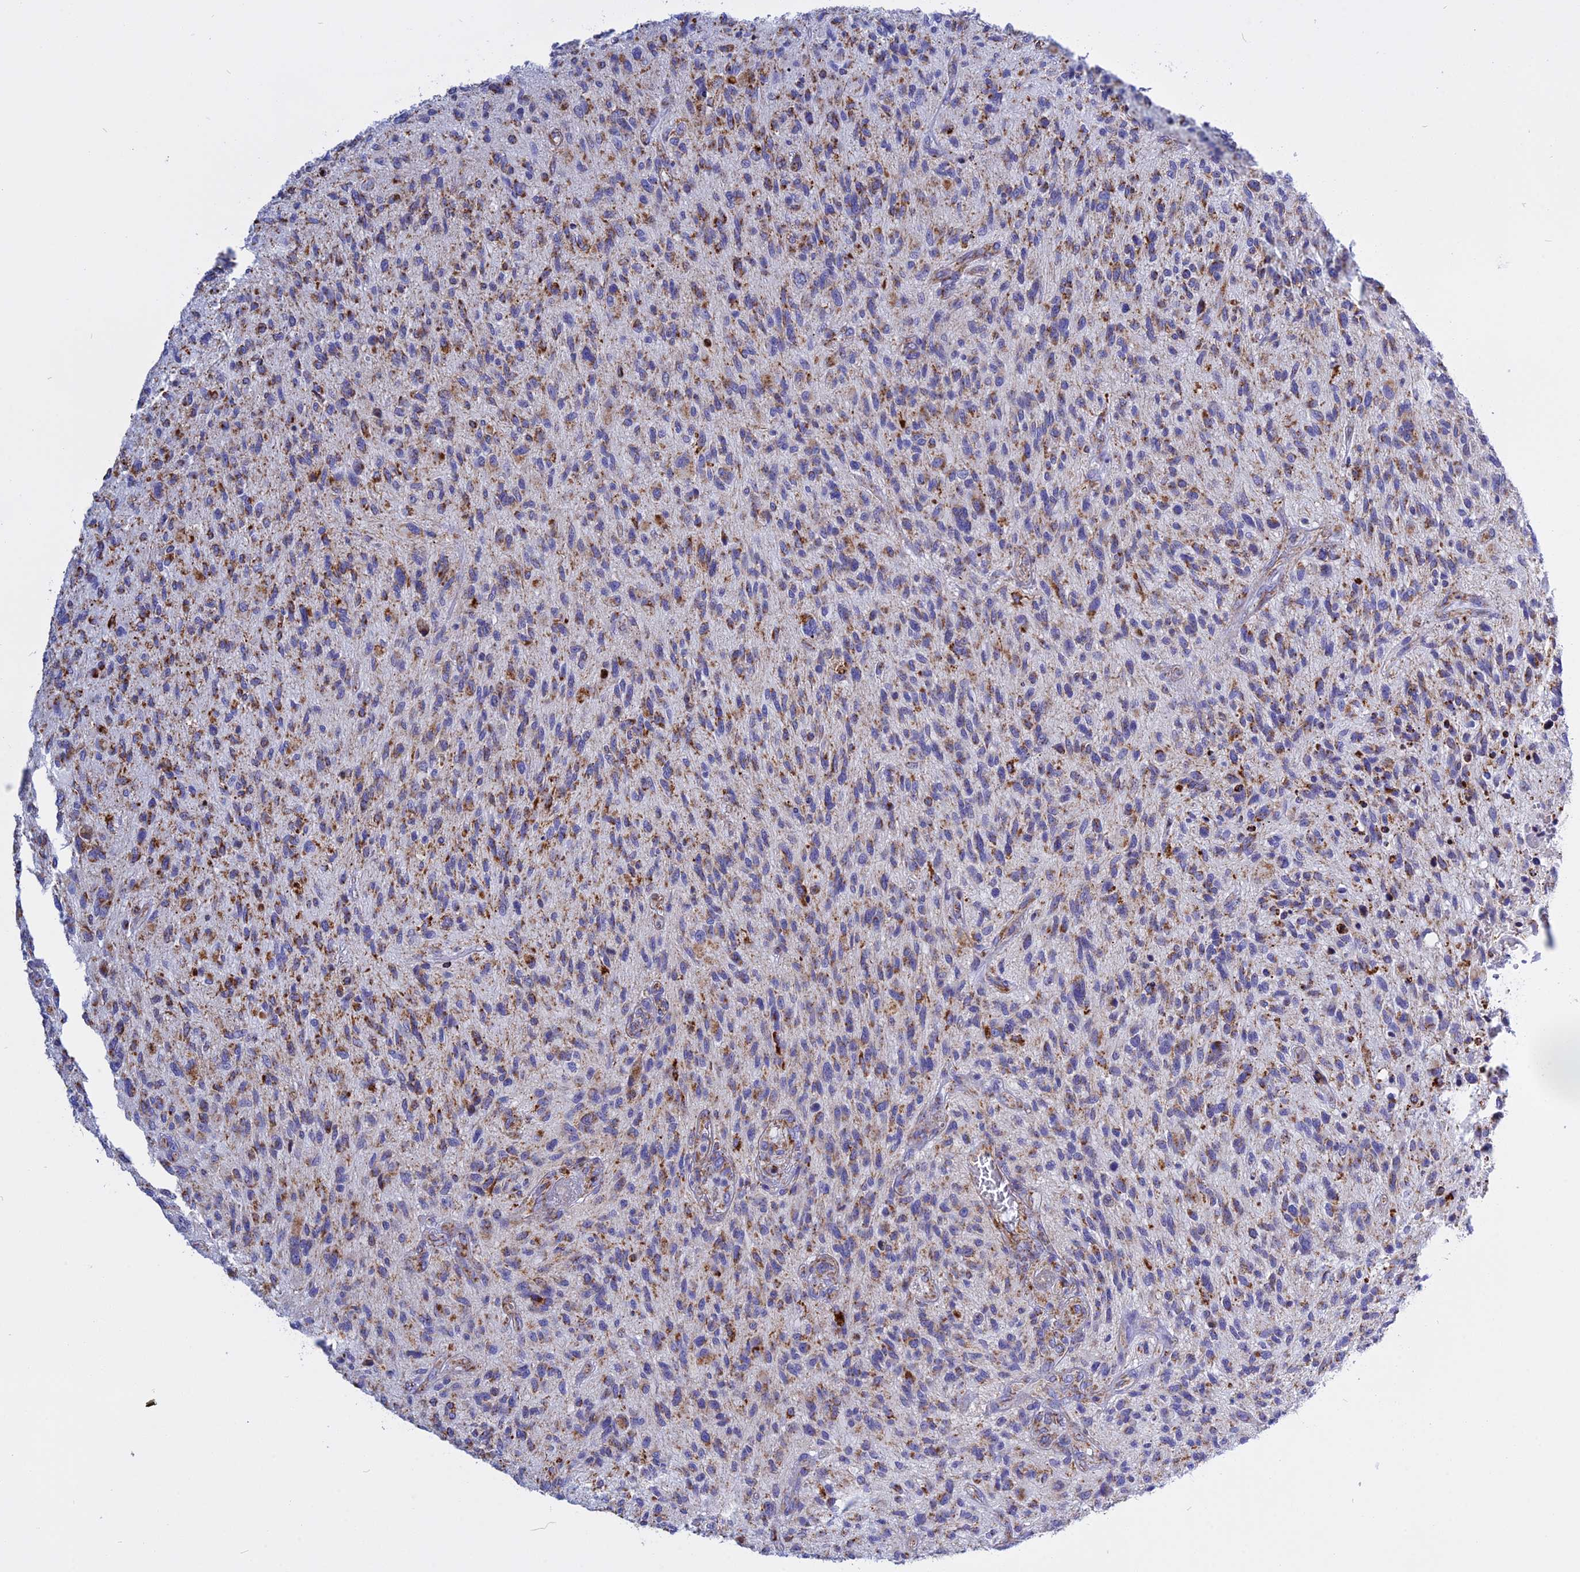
{"staining": {"intensity": "moderate", "quantity": ">75%", "location": "cytoplasmic/membranous"}, "tissue": "glioma", "cell_type": "Tumor cells", "image_type": "cancer", "snomed": [{"axis": "morphology", "description": "Glioma, malignant, High grade"}, {"axis": "topography", "description": "Brain"}], "caption": "Immunohistochemical staining of human glioma displays medium levels of moderate cytoplasmic/membranous expression in approximately >75% of tumor cells.", "gene": "VDAC2", "patient": {"sex": "male", "age": 47}}